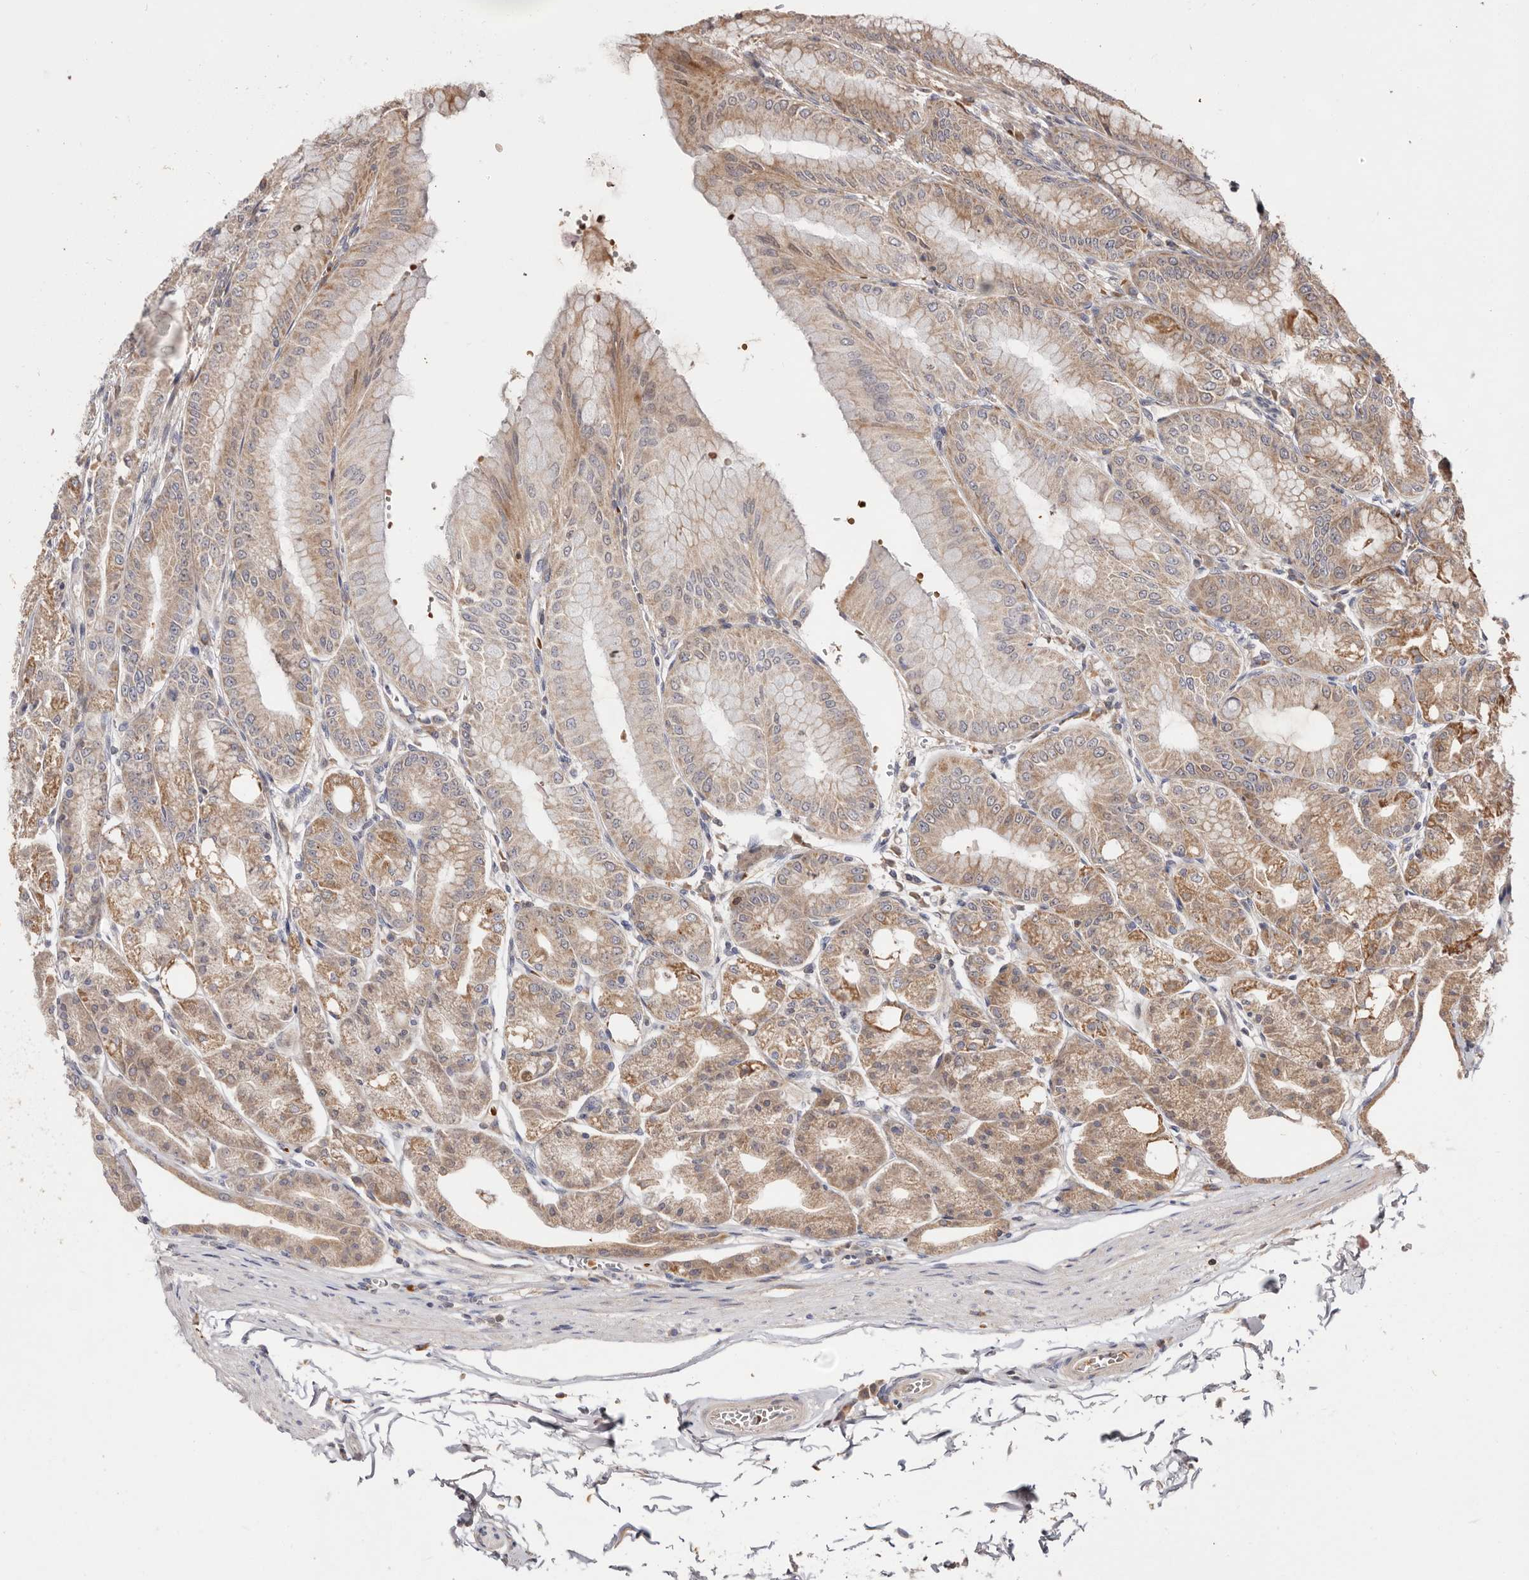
{"staining": {"intensity": "moderate", "quantity": ">75%", "location": "cytoplasmic/membranous"}, "tissue": "stomach", "cell_type": "Glandular cells", "image_type": "normal", "snomed": [{"axis": "morphology", "description": "Normal tissue, NOS"}, {"axis": "topography", "description": "Stomach, lower"}], "caption": "Stomach stained with IHC exhibits moderate cytoplasmic/membranous positivity in about >75% of glandular cells. Using DAB (3,3'-diaminobenzidine) (brown) and hematoxylin (blue) stains, captured at high magnification using brightfield microscopy.", "gene": "RNF213", "patient": {"sex": "male", "age": 71}}